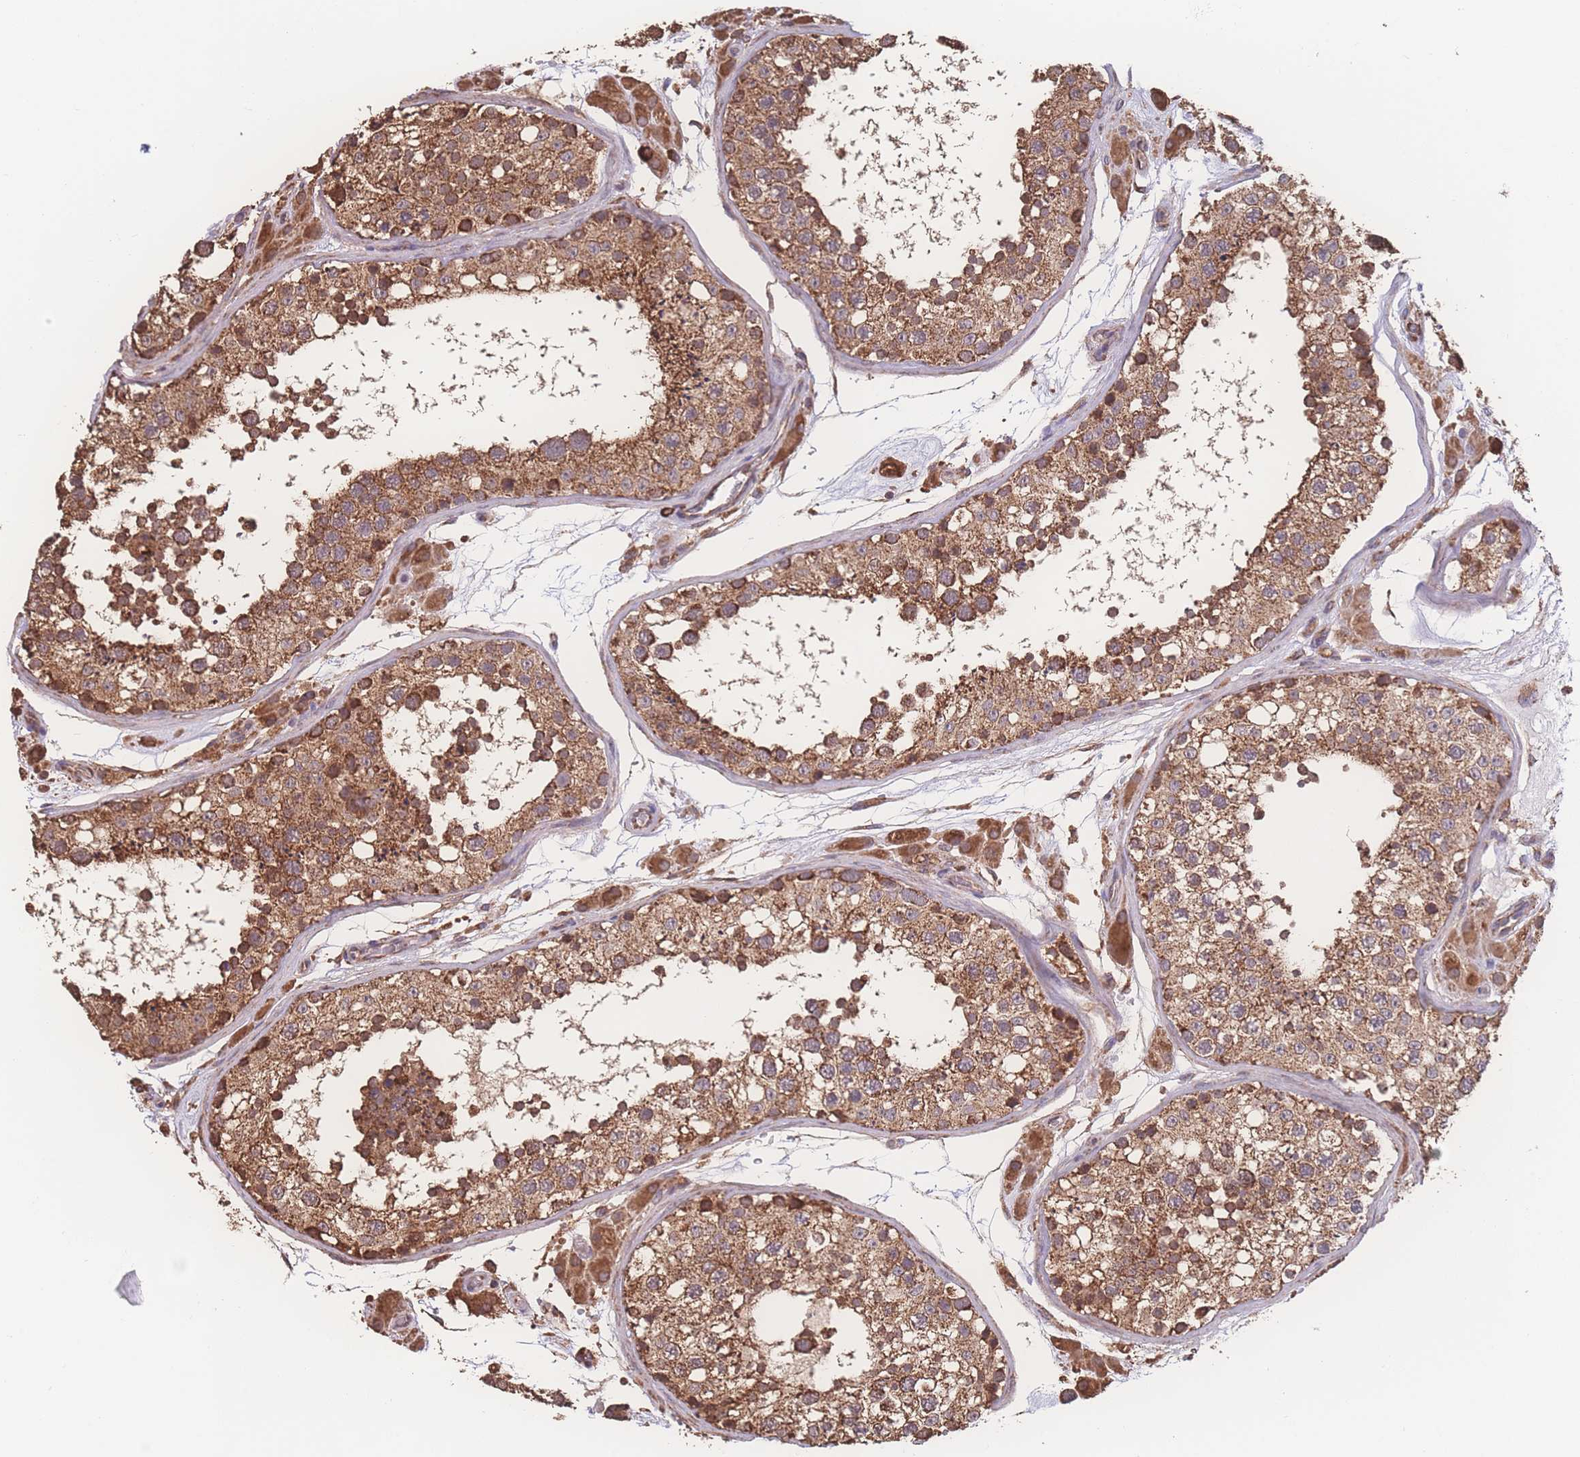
{"staining": {"intensity": "strong", "quantity": ">75%", "location": "cytoplasmic/membranous"}, "tissue": "testis", "cell_type": "Cells in seminiferous ducts", "image_type": "normal", "snomed": [{"axis": "morphology", "description": "Normal tissue, NOS"}, {"axis": "topography", "description": "Testis"}], "caption": "Benign testis shows strong cytoplasmic/membranous positivity in approximately >75% of cells in seminiferous ducts The staining was performed using DAB to visualize the protein expression in brown, while the nuclei were stained in blue with hematoxylin (Magnification: 20x)..", "gene": "SGSM3", "patient": {"sex": "male", "age": 26}}